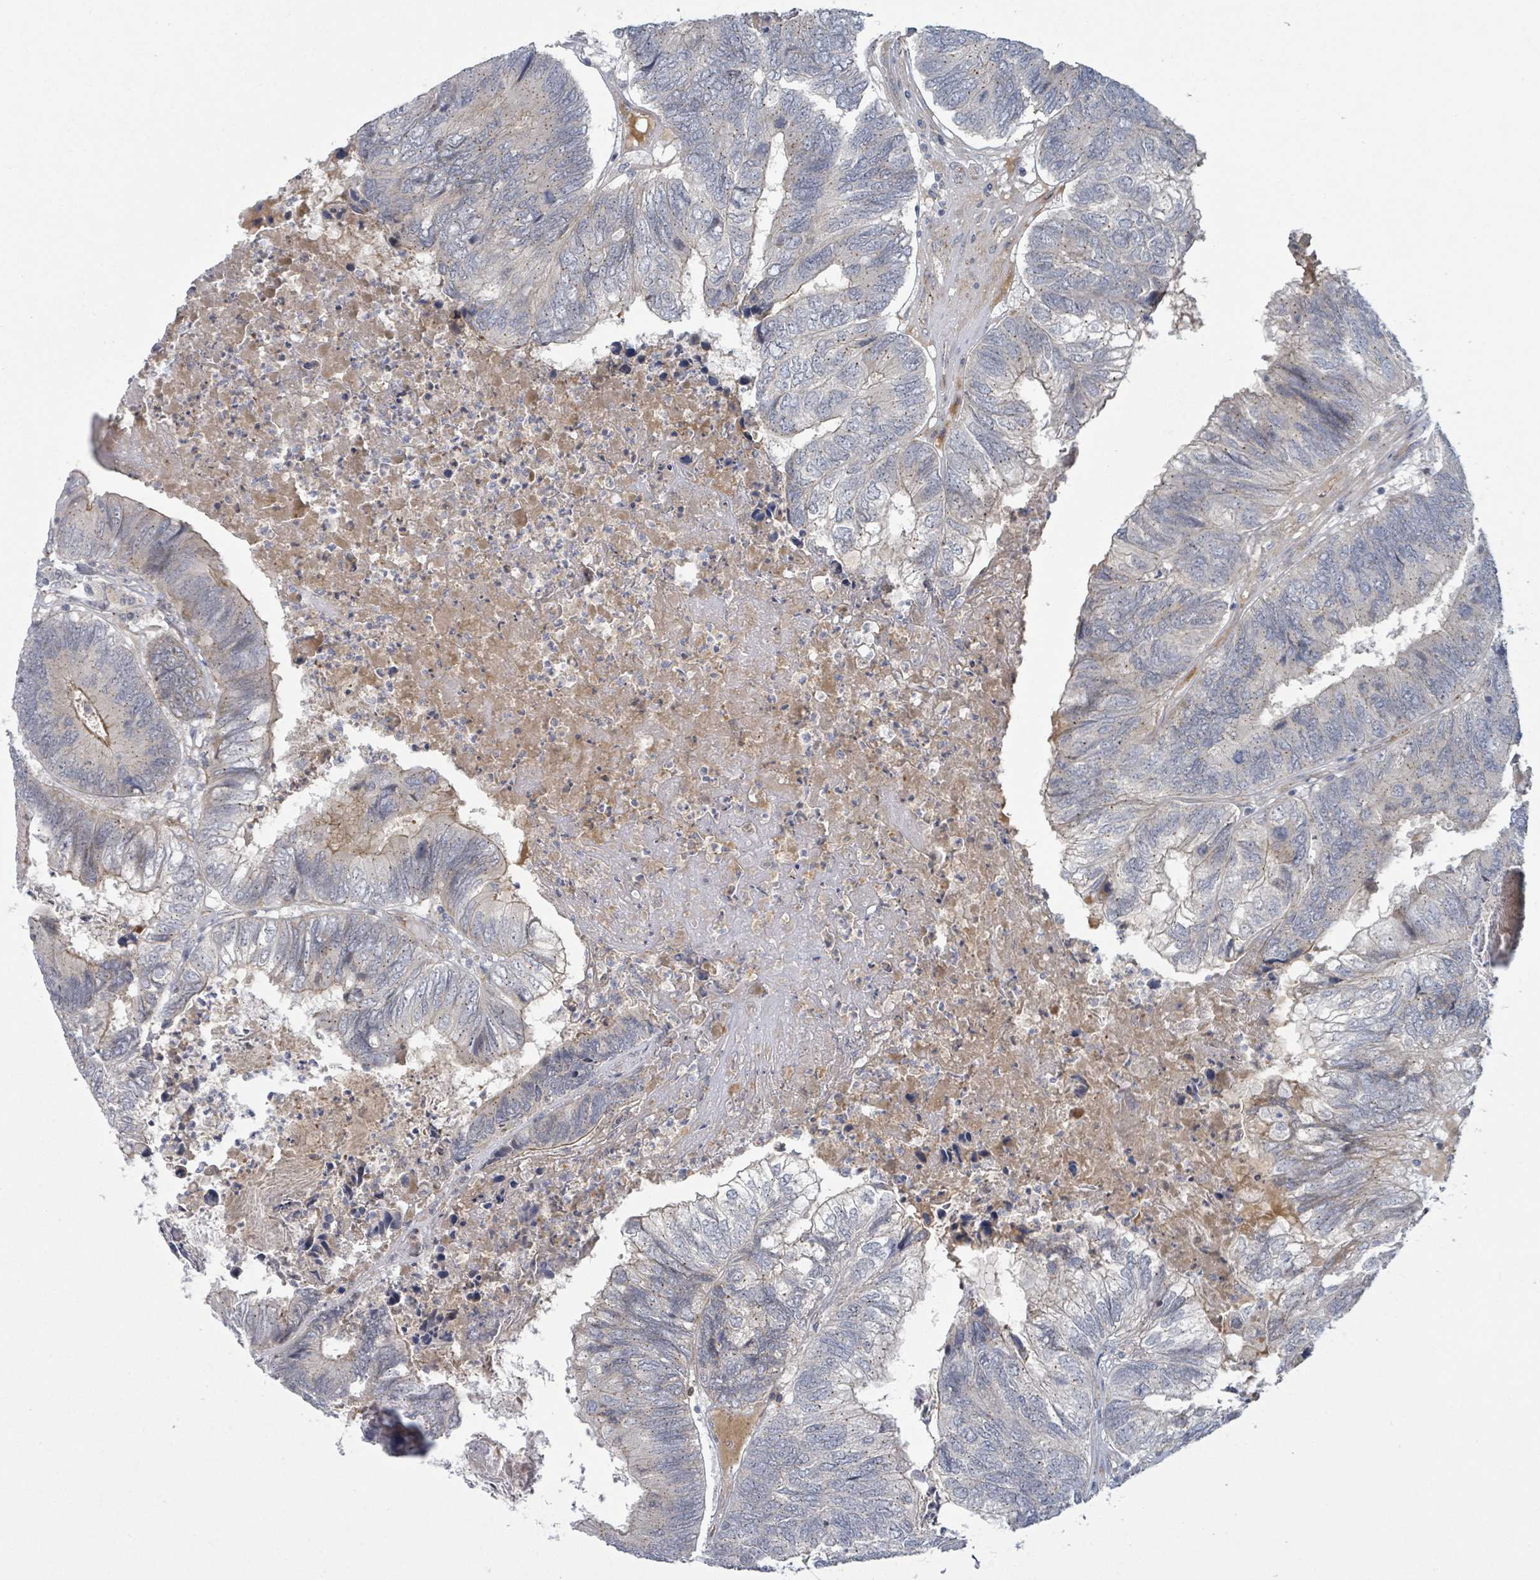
{"staining": {"intensity": "weak", "quantity": "<25%", "location": "cytoplasmic/membranous"}, "tissue": "colorectal cancer", "cell_type": "Tumor cells", "image_type": "cancer", "snomed": [{"axis": "morphology", "description": "Adenocarcinoma, NOS"}, {"axis": "topography", "description": "Colon"}], "caption": "Immunohistochemical staining of colorectal adenocarcinoma displays no significant positivity in tumor cells. (Immunohistochemistry, brightfield microscopy, high magnification).", "gene": "COL5A3", "patient": {"sex": "female", "age": 67}}